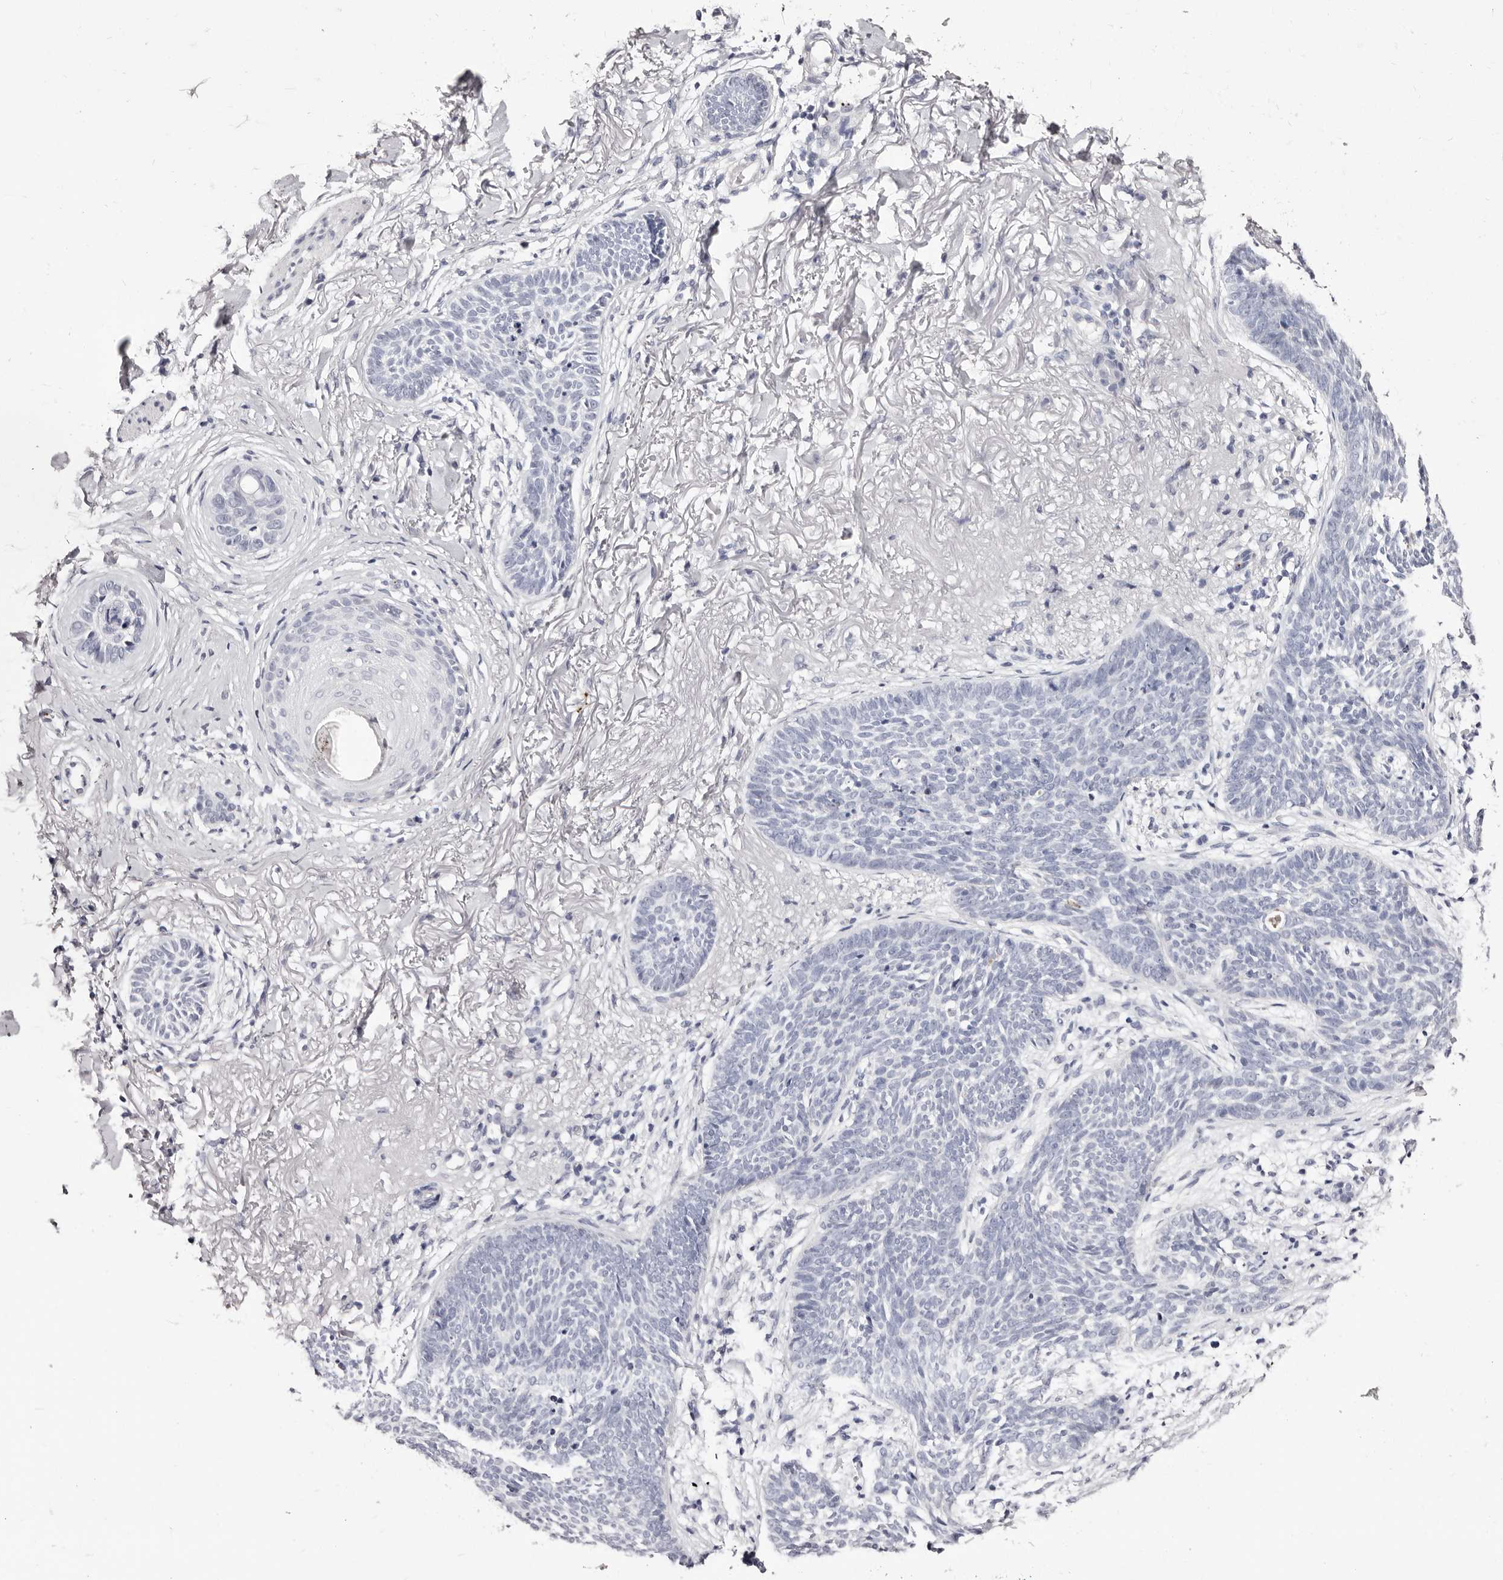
{"staining": {"intensity": "negative", "quantity": "none", "location": "none"}, "tissue": "skin cancer", "cell_type": "Tumor cells", "image_type": "cancer", "snomed": [{"axis": "morphology", "description": "Basal cell carcinoma"}, {"axis": "topography", "description": "Skin"}], "caption": "Tumor cells show no significant expression in skin cancer (basal cell carcinoma). (DAB (3,3'-diaminobenzidine) immunohistochemistry (IHC) visualized using brightfield microscopy, high magnification).", "gene": "PF4", "patient": {"sex": "female", "age": 70}}